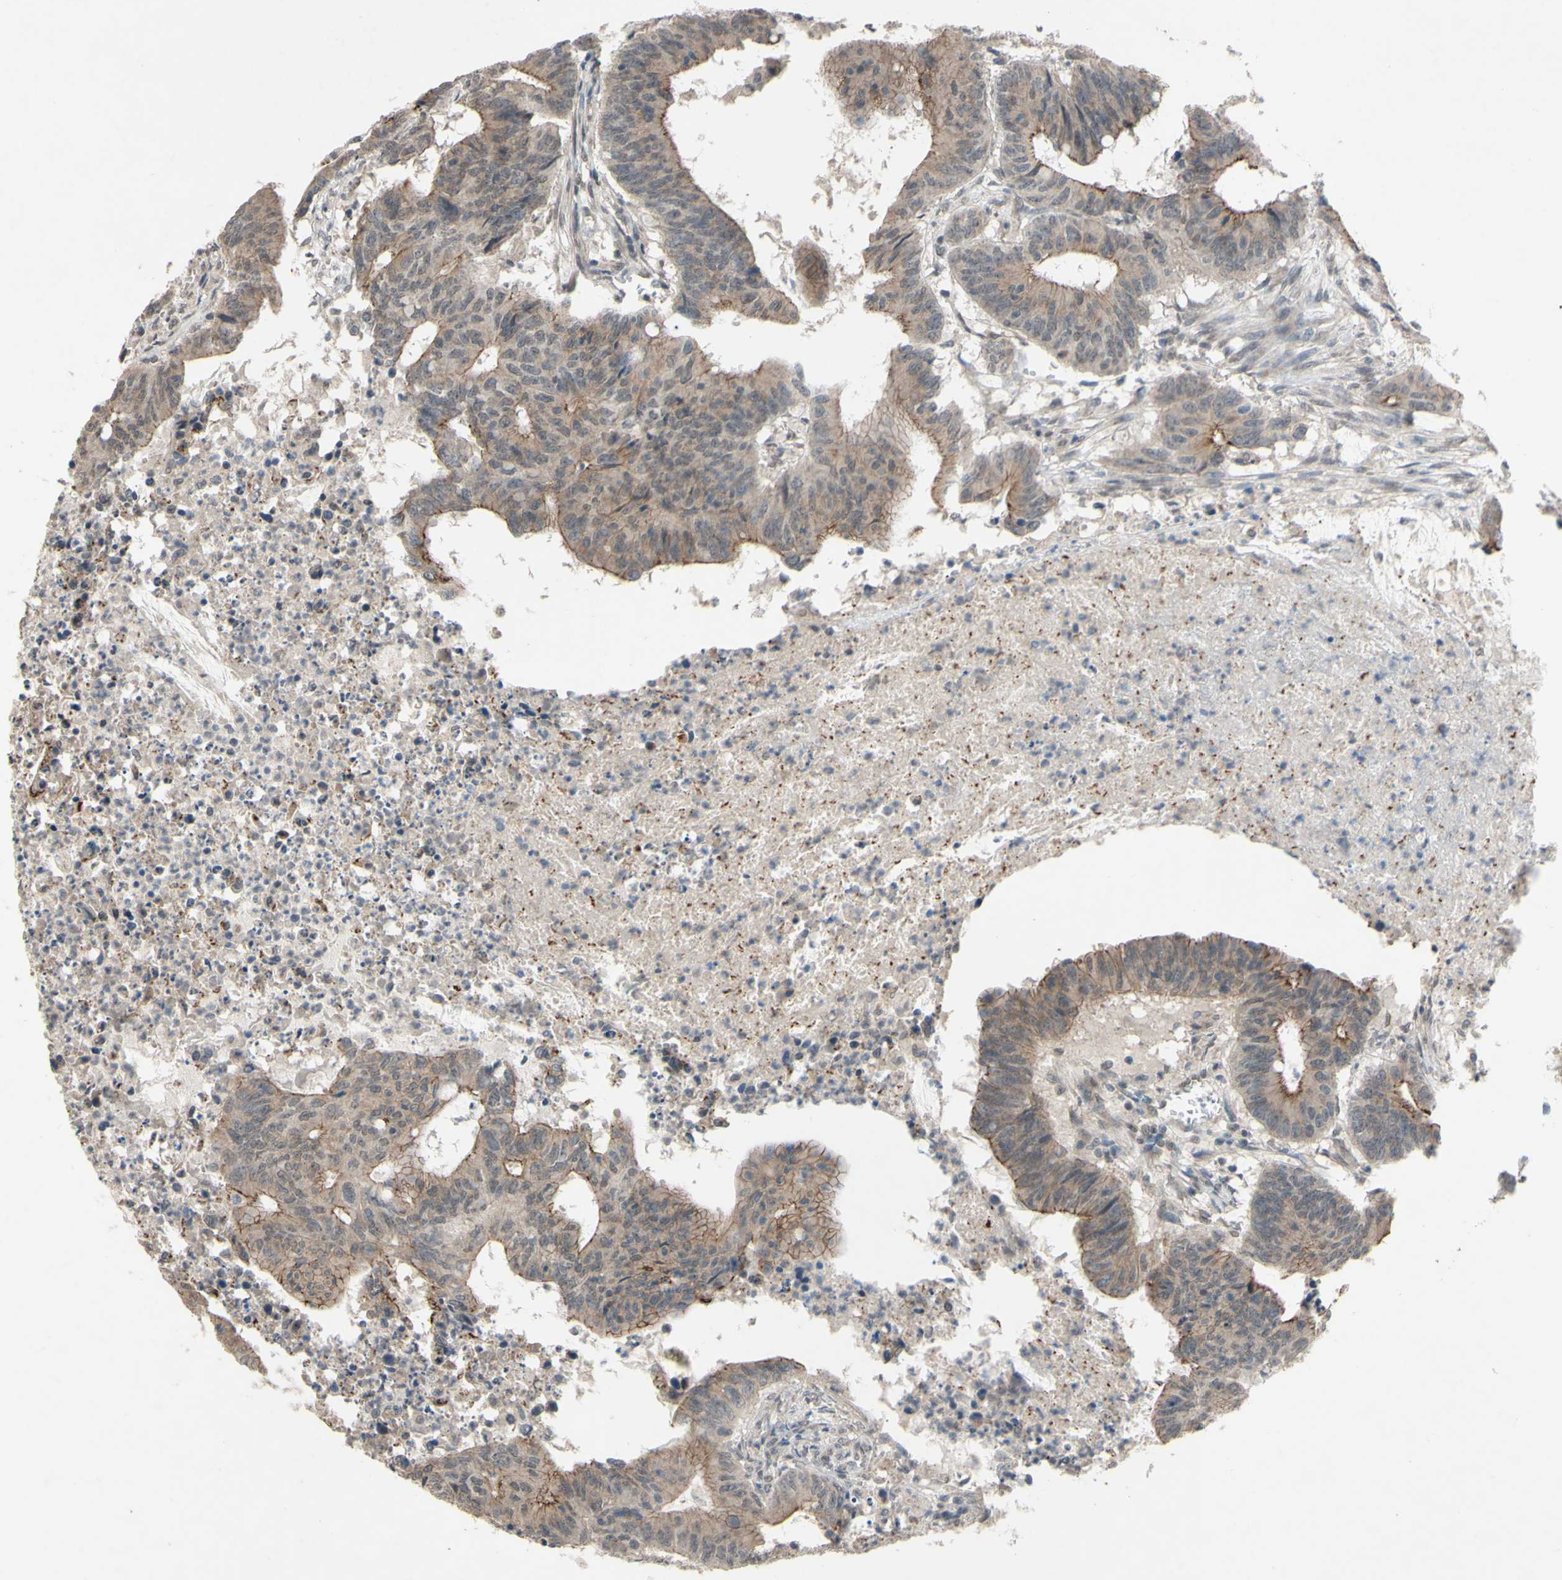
{"staining": {"intensity": "moderate", "quantity": ">75%", "location": "cytoplasmic/membranous"}, "tissue": "colorectal cancer", "cell_type": "Tumor cells", "image_type": "cancer", "snomed": [{"axis": "morphology", "description": "Adenocarcinoma, NOS"}, {"axis": "topography", "description": "Colon"}], "caption": "This micrograph displays colorectal cancer (adenocarcinoma) stained with immunohistochemistry to label a protein in brown. The cytoplasmic/membranous of tumor cells show moderate positivity for the protein. Nuclei are counter-stained blue.", "gene": "CDCP1", "patient": {"sex": "male", "age": 45}}